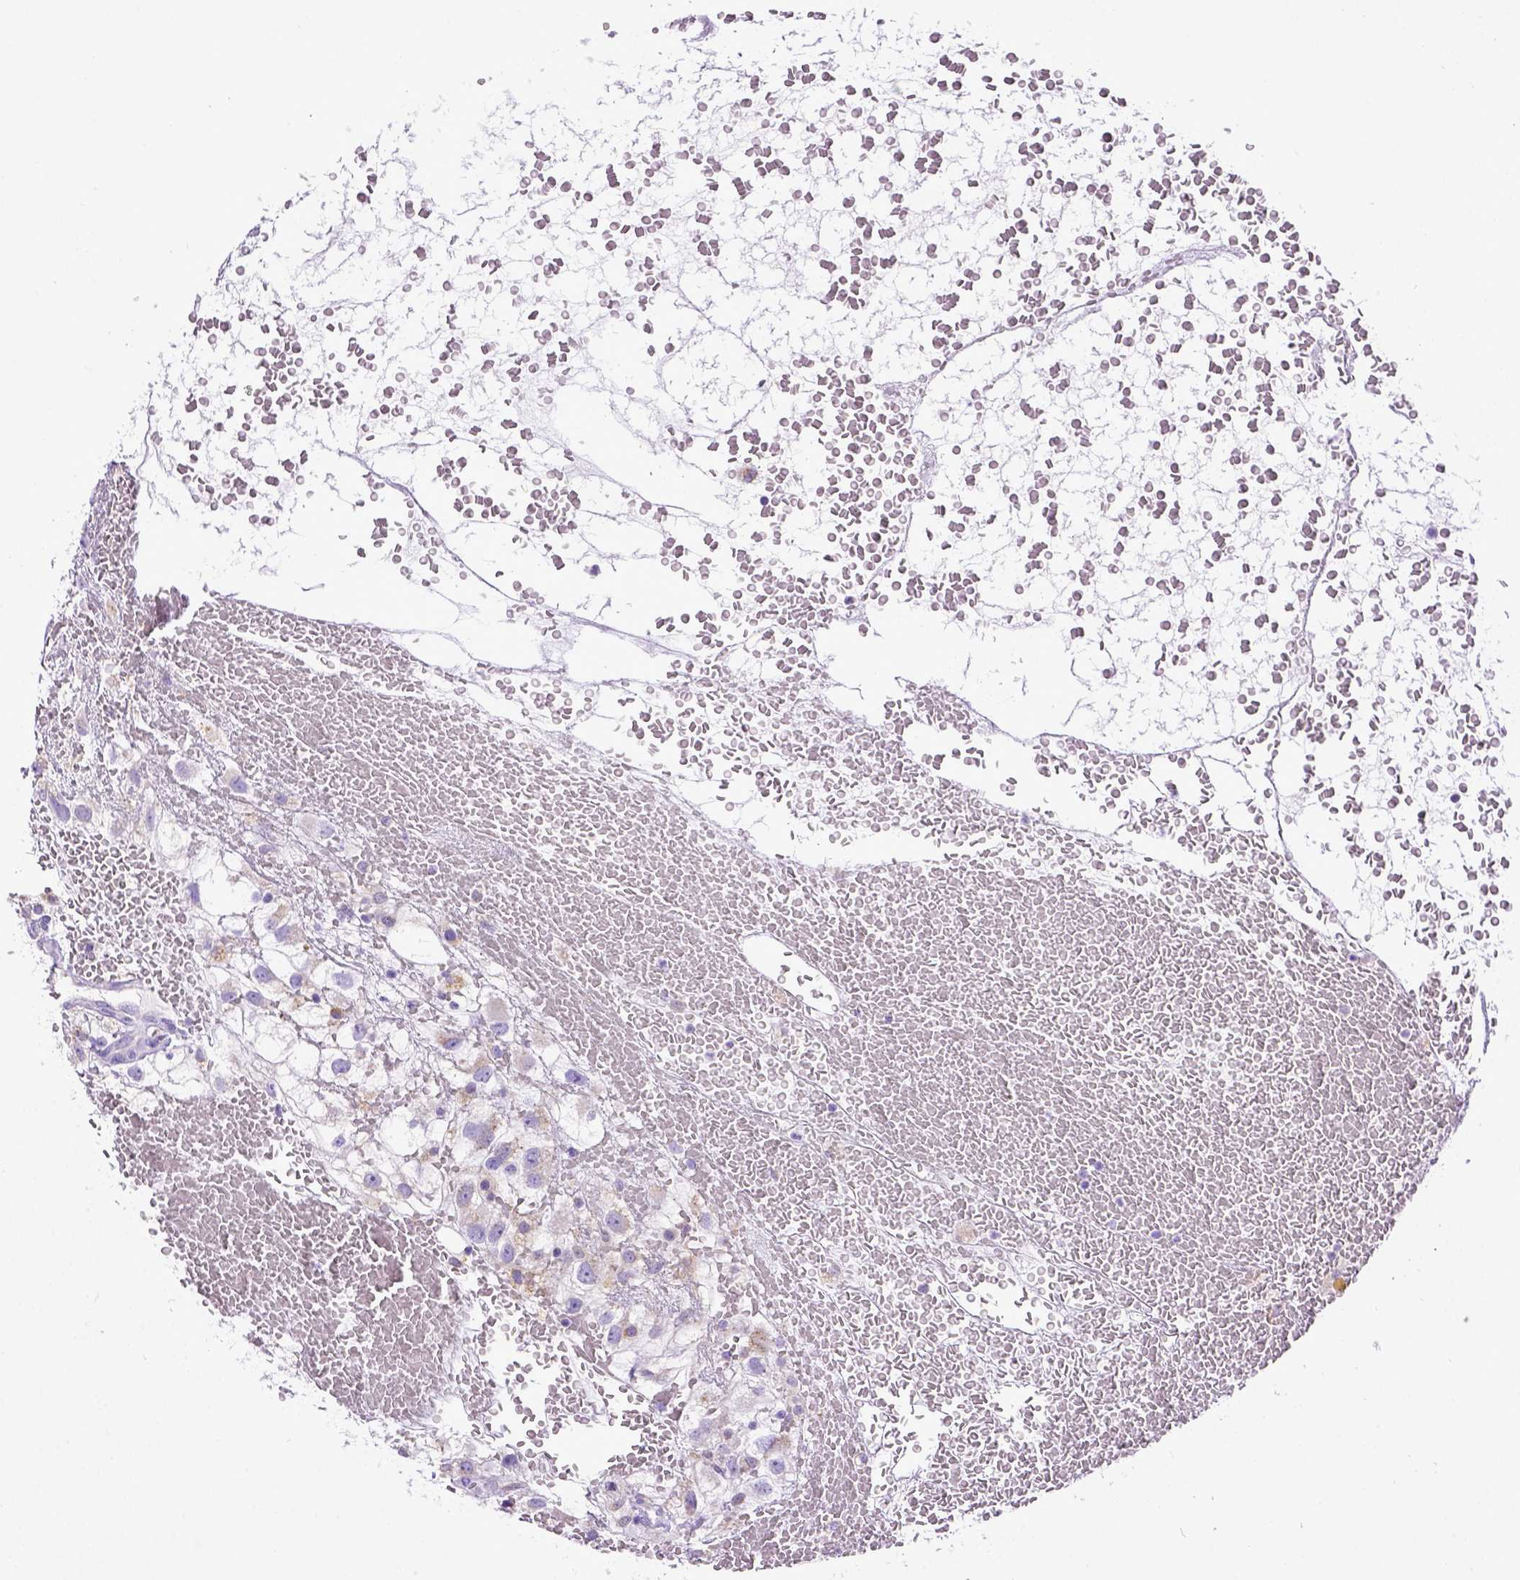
{"staining": {"intensity": "negative", "quantity": "none", "location": "none"}, "tissue": "renal cancer", "cell_type": "Tumor cells", "image_type": "cancer", "snomed": [{"axis": "morphology", "description": "Adenocarcinoma, NOS"}, {"axis": "topography", "description": "Kidney"}], "caption": "DAB immunohistochemical staining of renal cancer demonstrates no significant staining in tumor cells.", "gene": "SPEF1", "patient": {"sex": "male", "age": 59}}